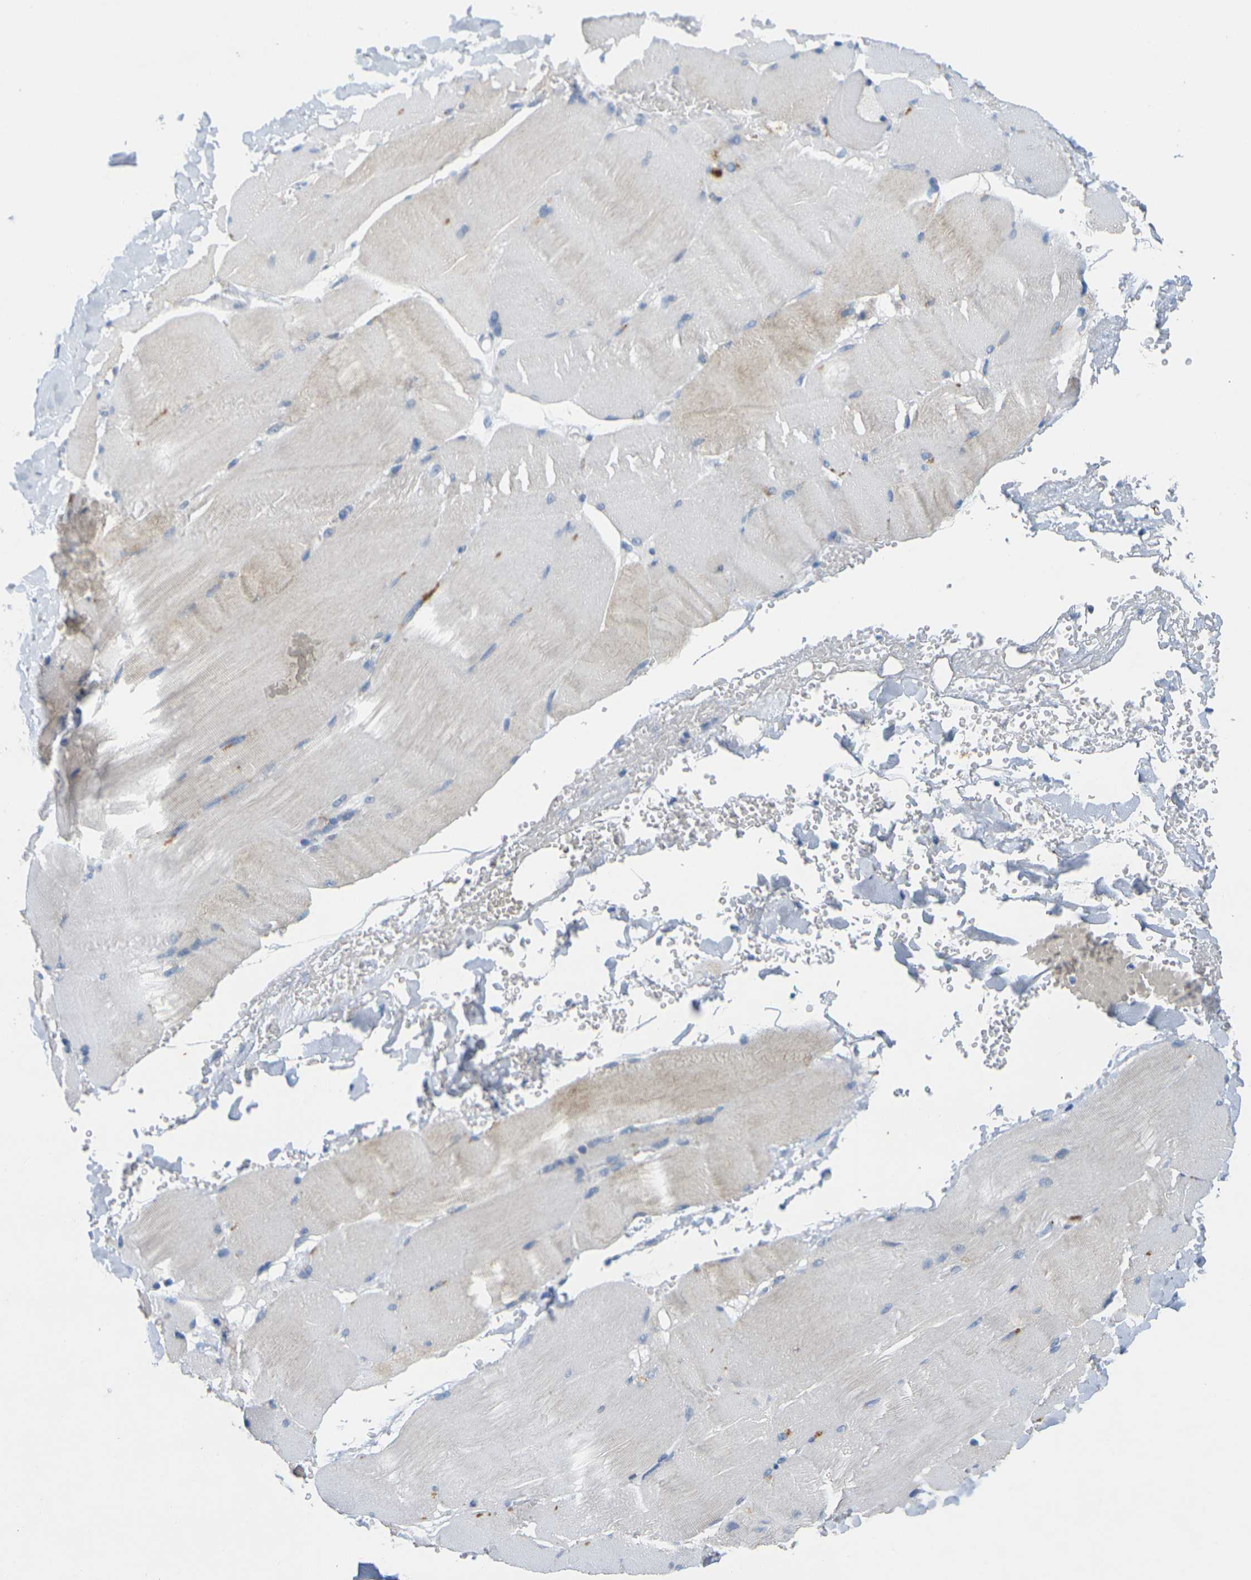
{"staining": {"intensity": "weak", "quantity": "<25%", "location": "cytoplasmic/membranous"}, "tissue": "skeletal muscle", "cell_type": "Myocytes", "image_type": "normal", "snomed": [{"axis": "morphology", "description": "Normal tissue, NOS"}, {"axis": "topography", "description": "Skin"}, {"axis": "topography", "description": "Skeletal muscle"}], "caption": "Micrograph shows no protein staining in myocytes of unremarkable skeletal muscle.", "gene": "CDK2", "patient": {"sex": "male", "age": 83}}